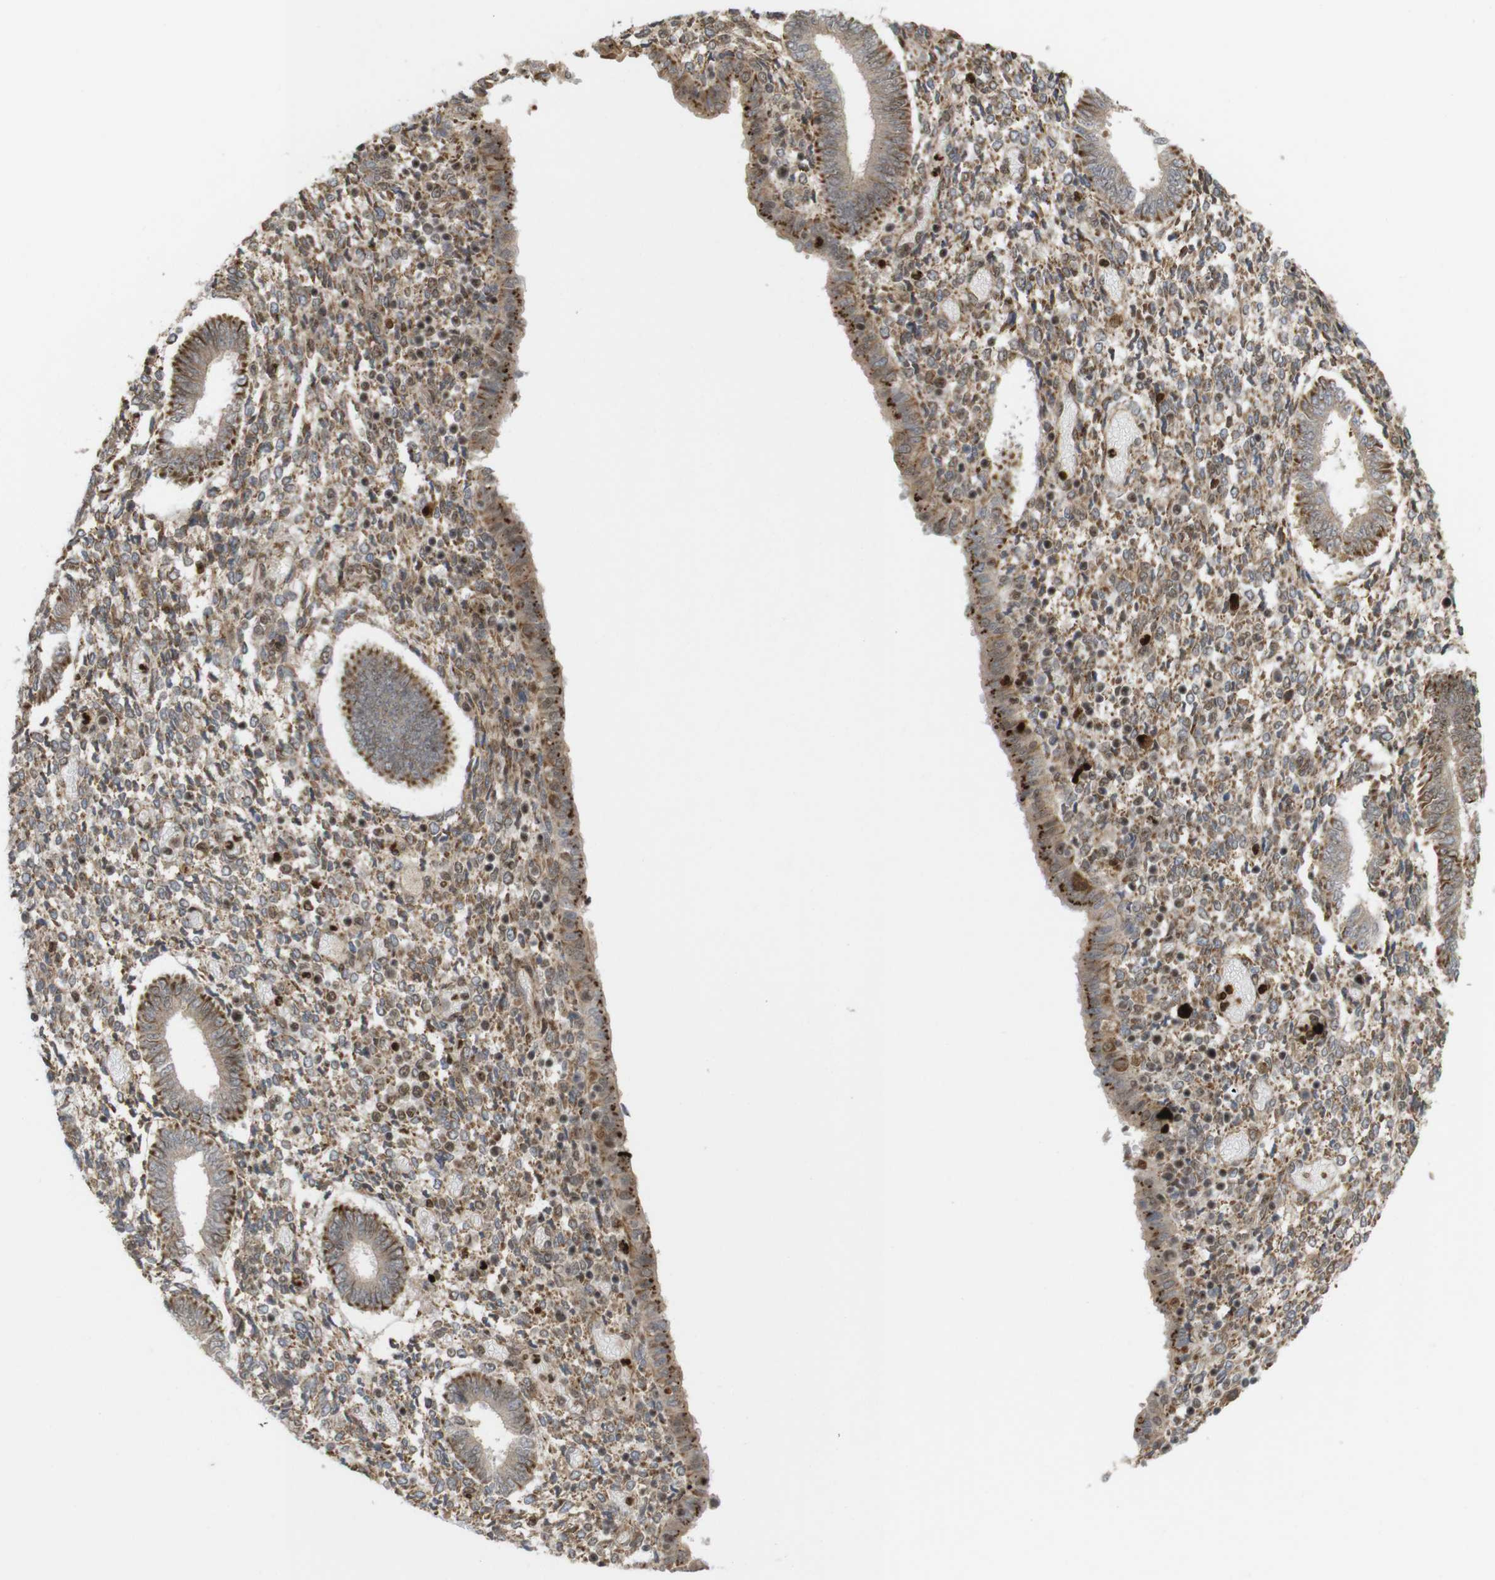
{"staining": {"intensity": "moderate", "quantity": "25%-75%", "location": "cytoplasmic/membranous,nuclear"}, "tissue": "endometrium", "cell_type": "Cells in endometrial stroma", "image_type": "normal", "snomed": [{"axis": "morphology", "description": "Normal tissue, NOS"}, {"axis": "topography", "description": "Endometrium"}], "caption": "The immunohistochemical stain labels moderate cytoplasmic/membranous,nuclear positivity in cells in endometrial stroma of unremarkable endometrium. (Brightfield microscopy of DAB IHC at high magnification).", "gene": "SP2", "patient": {"sex": "female", "age": 35}}